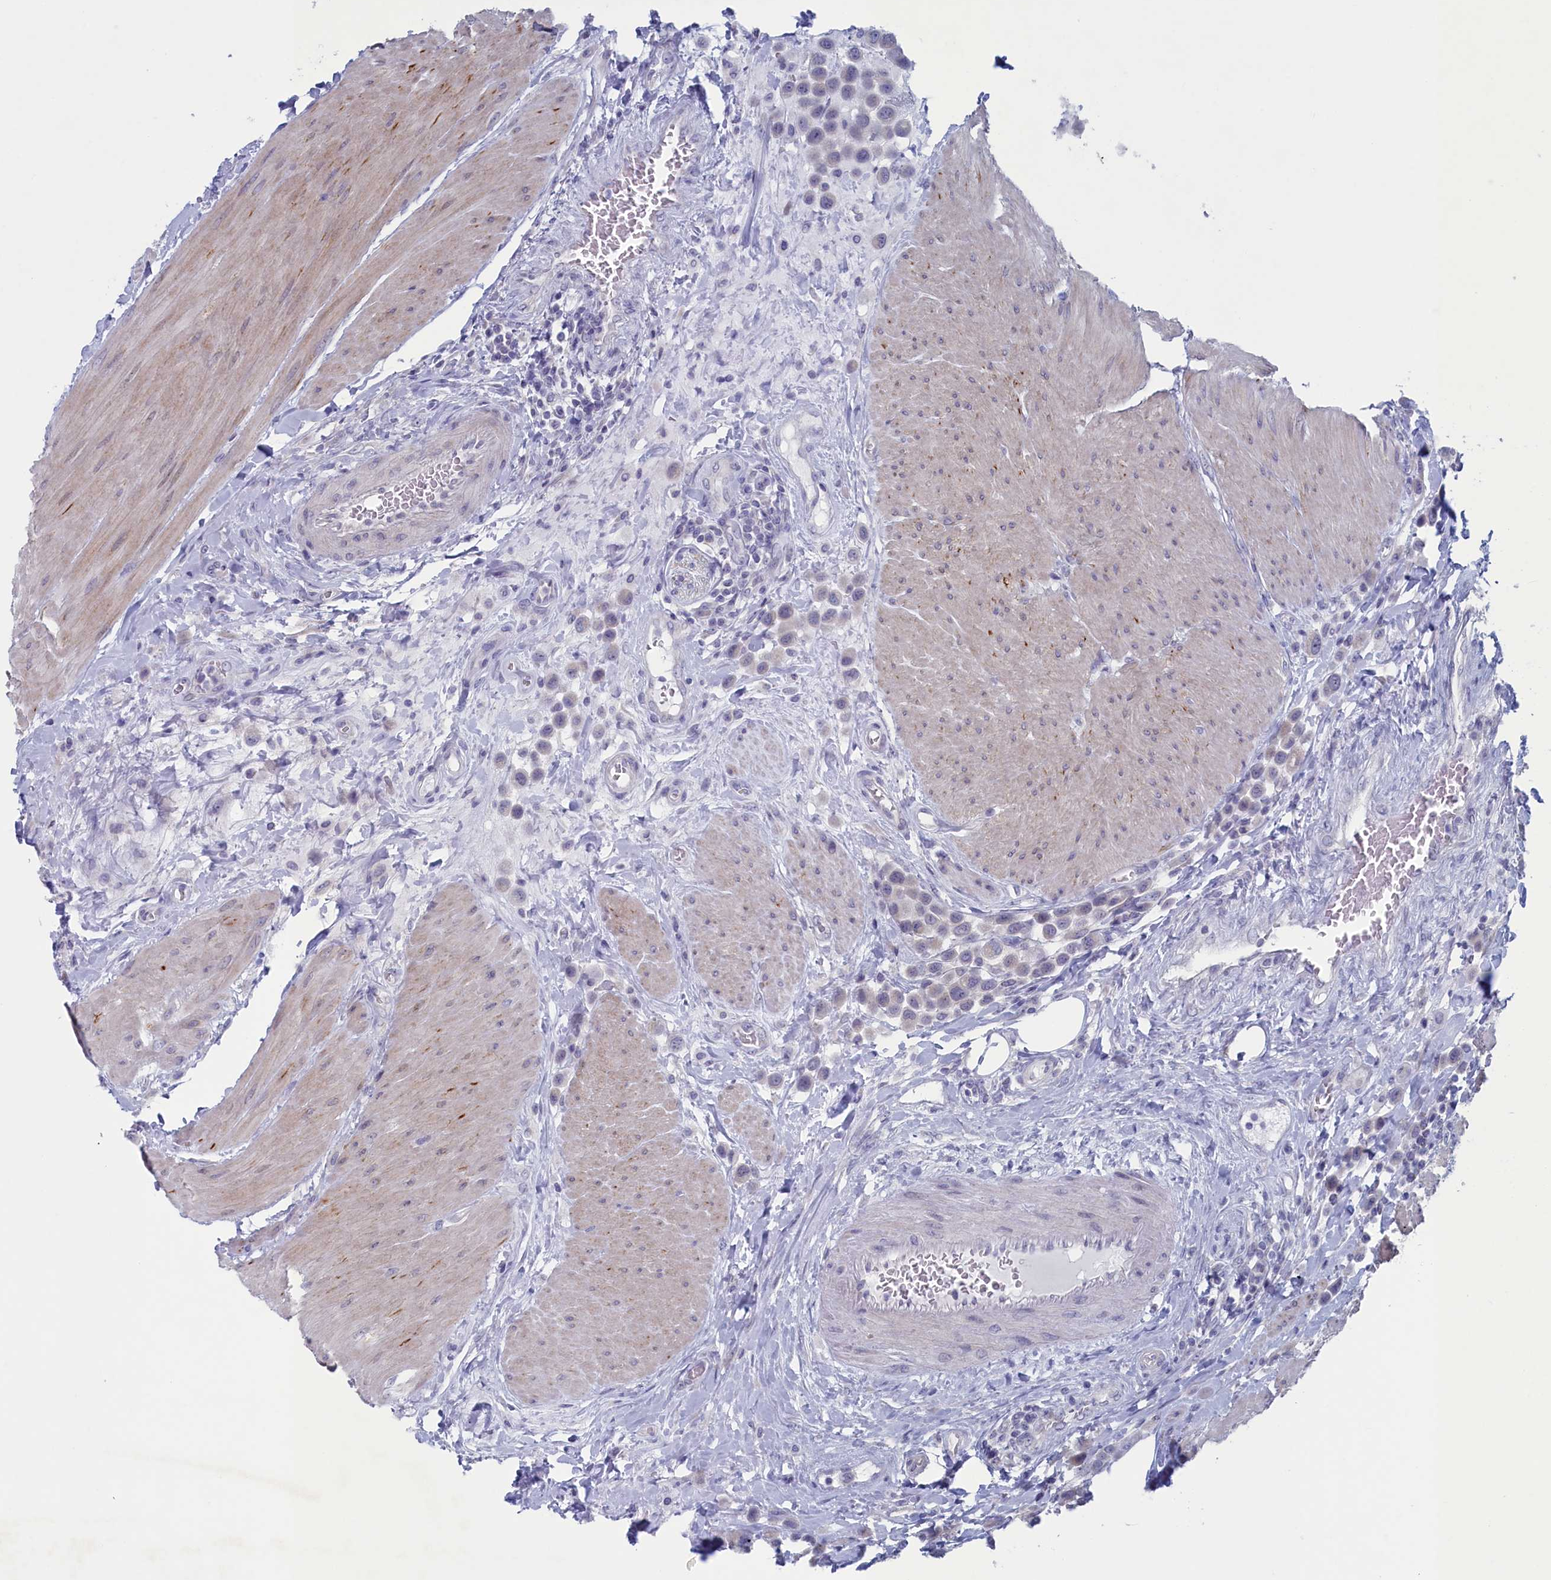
{"staining": {"intensity": "negative", "quantity": "none", "location": "none"}, "tissue": "urothelial cancer", "cell_type": "Tumor cells", "image_type": "cancer", "snomed": [{"axis": "morphology", "description": "Urothelial carcinoma, High grade"}, {"axis": "topography", "description": "Urinary bladder"}], "caption": "Urothelial cancer was stained to show a protein in brown. There is no significant staining in tumor cells. (IHC, brightfield microscopy, high magnification).", "gene": "WDR76", "patient": {"sex": "male", "age": 50}}